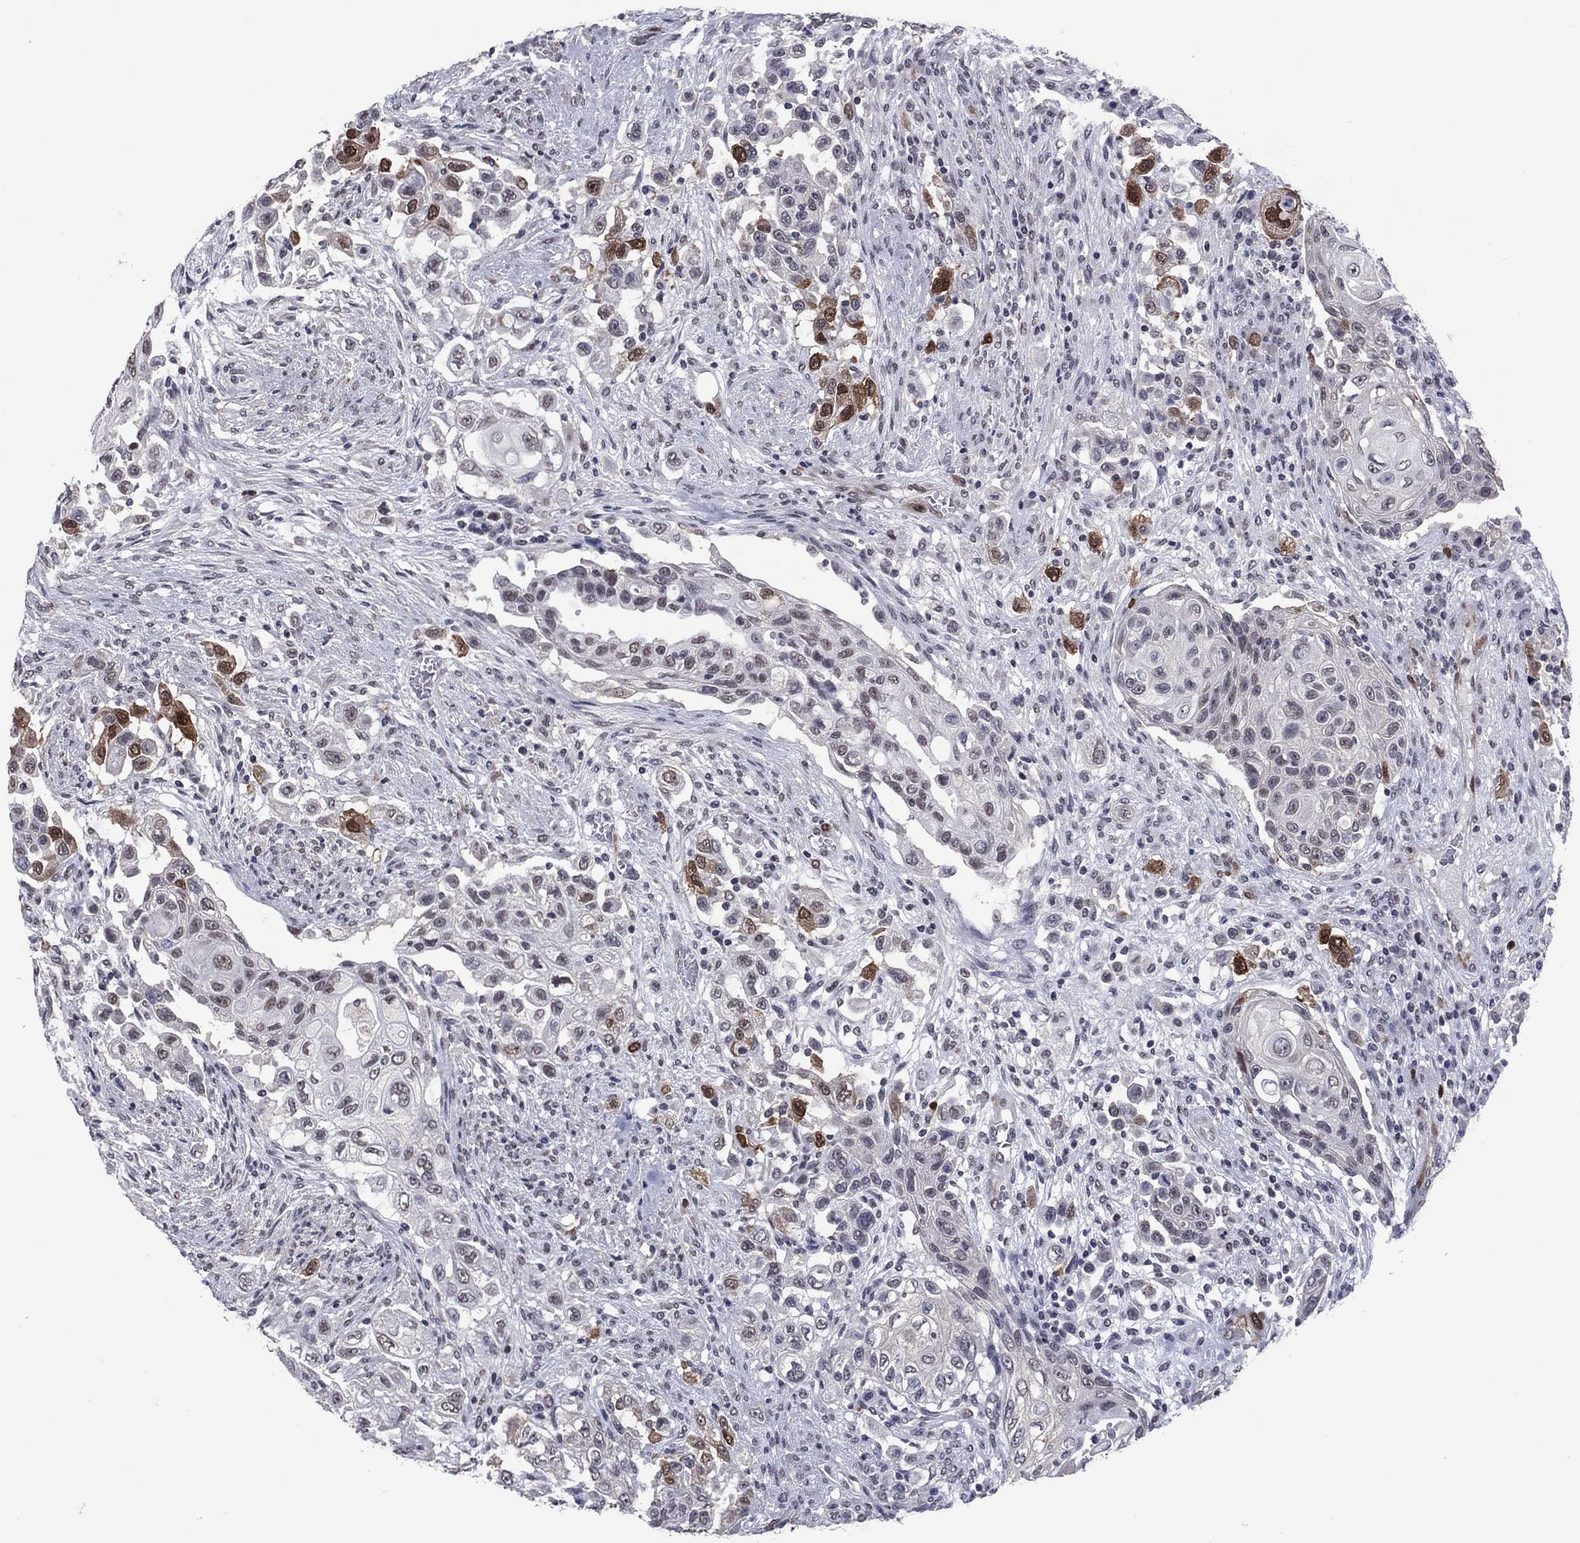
{"staining": {"intensity": "strong", "quantity": "<25%", "location": "cytoplasmic/membranous,nuclear"}, "tissue": "urothelial cancer", "cell_type": "Tumor cells", "image_type": "cancer", "snomed": [{"axis": "morphology", "description": "Urothelial carcinoma, High grade"}, {"axis": "topography", "description": "Urinary bladder"}], "caption": "Immunohistochemistry (IHC) of human high-grade urothelial carcinoma displays medium levels of strong cytoplasmic/membranous and nuclear expression in about <25% of tumor cells. (IHC, brightfield microscopy, high magnification).", "gene": "TYMS", "patient": {"sex": "female", "age": 56}}